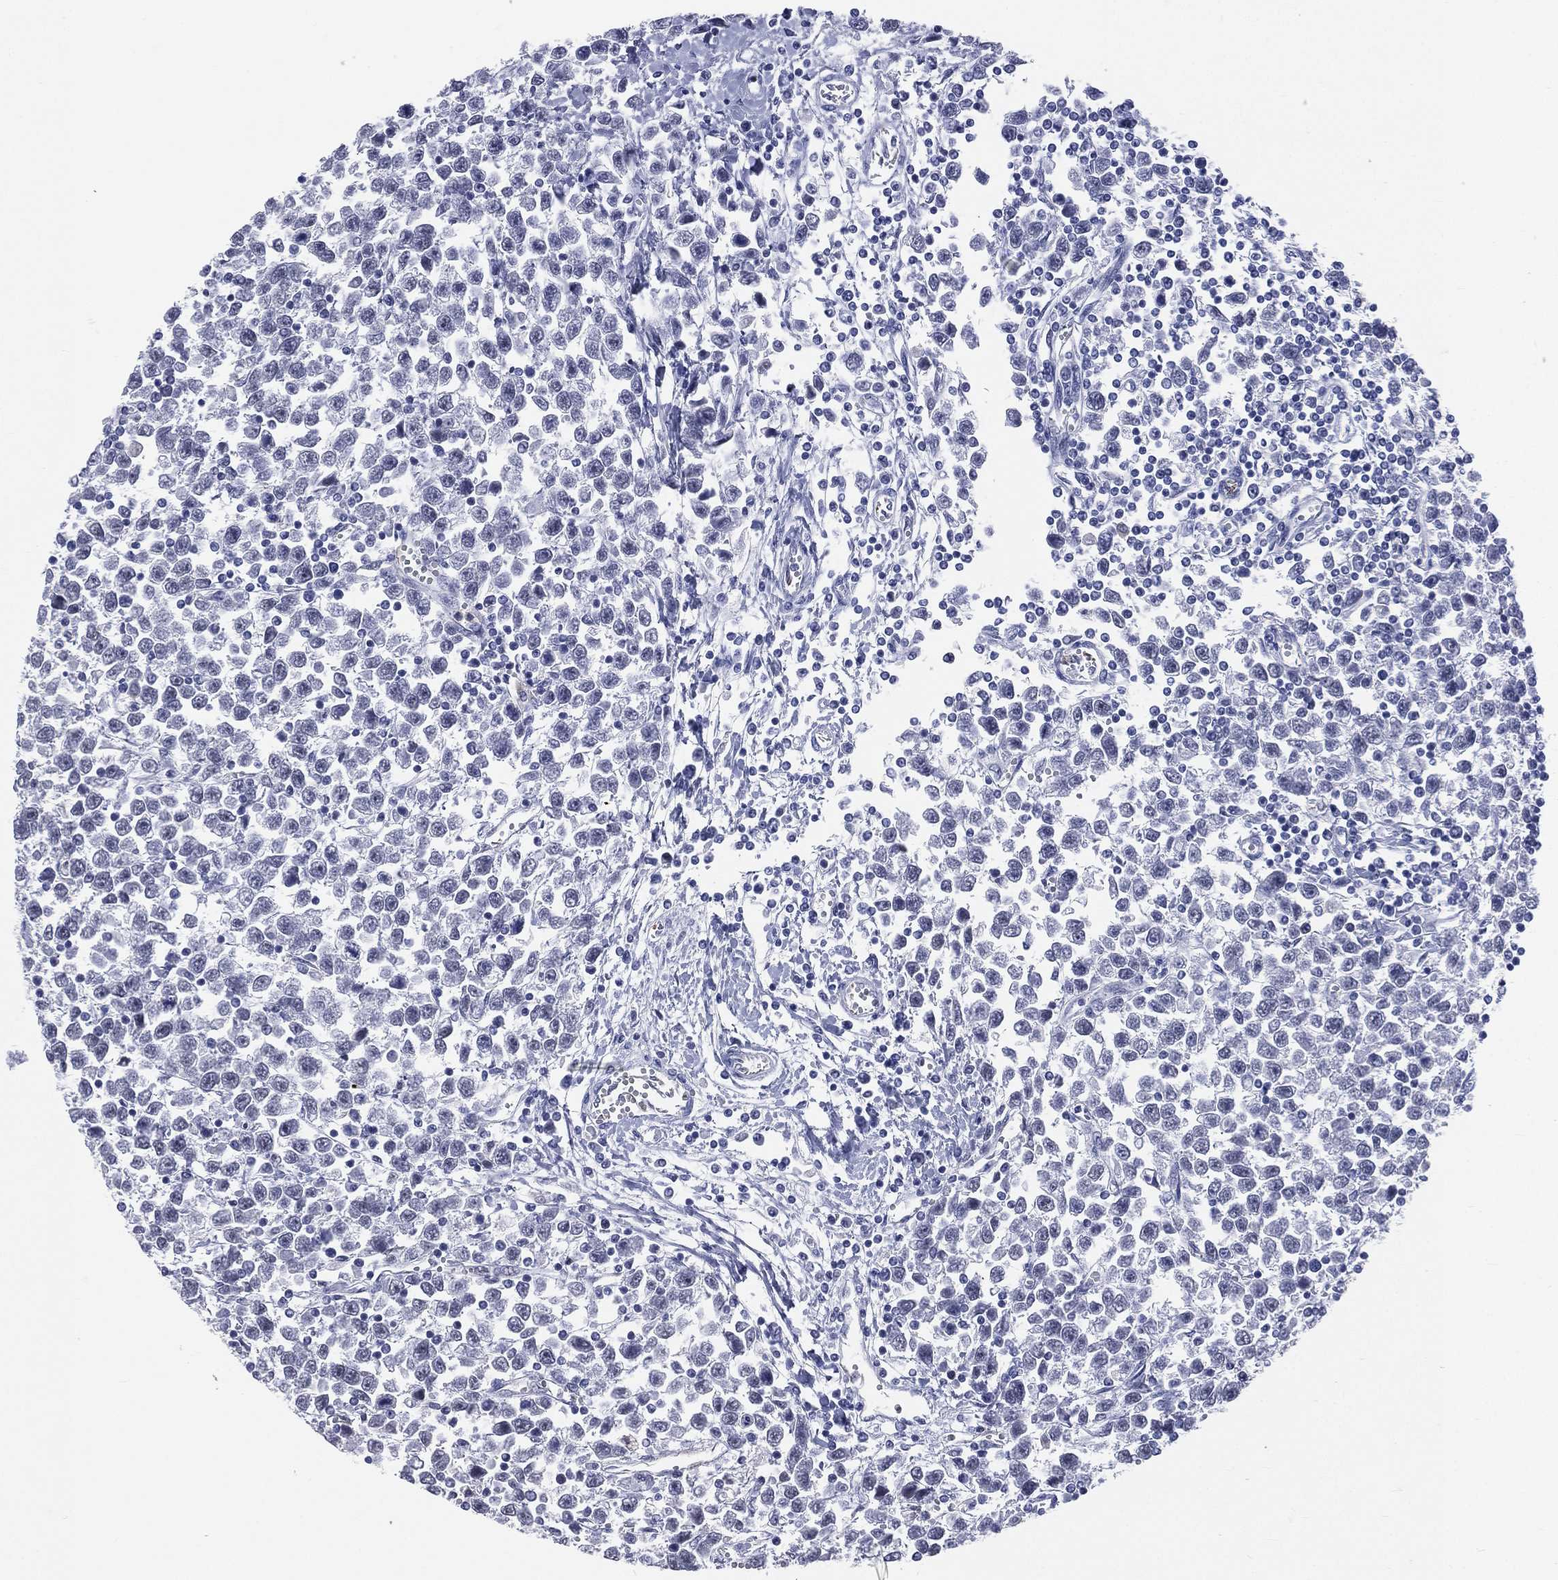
{"staining": {"intensity": "negative", "quantity": "none", "location": "none"}, "tissue": "testis cancer", "cell_type": "Tumor cells", "image_type": "cancer", "snomed": [{"axis": "morphology", "description": "Seminoma, NOS"}, {"axis": "topography", "description": "Testis"}], "caption": "High magnification brightfield microscopy of seminoma (testis) stained with DAB (3,3'-diaminobenzidine) (brown) and counterstained with hematoxylin (blue): tumor cells show no significant staining. Nuclei are stained in blue.", "gene": "AKAP3", "patient": {"sex": "male", "age": 34}}